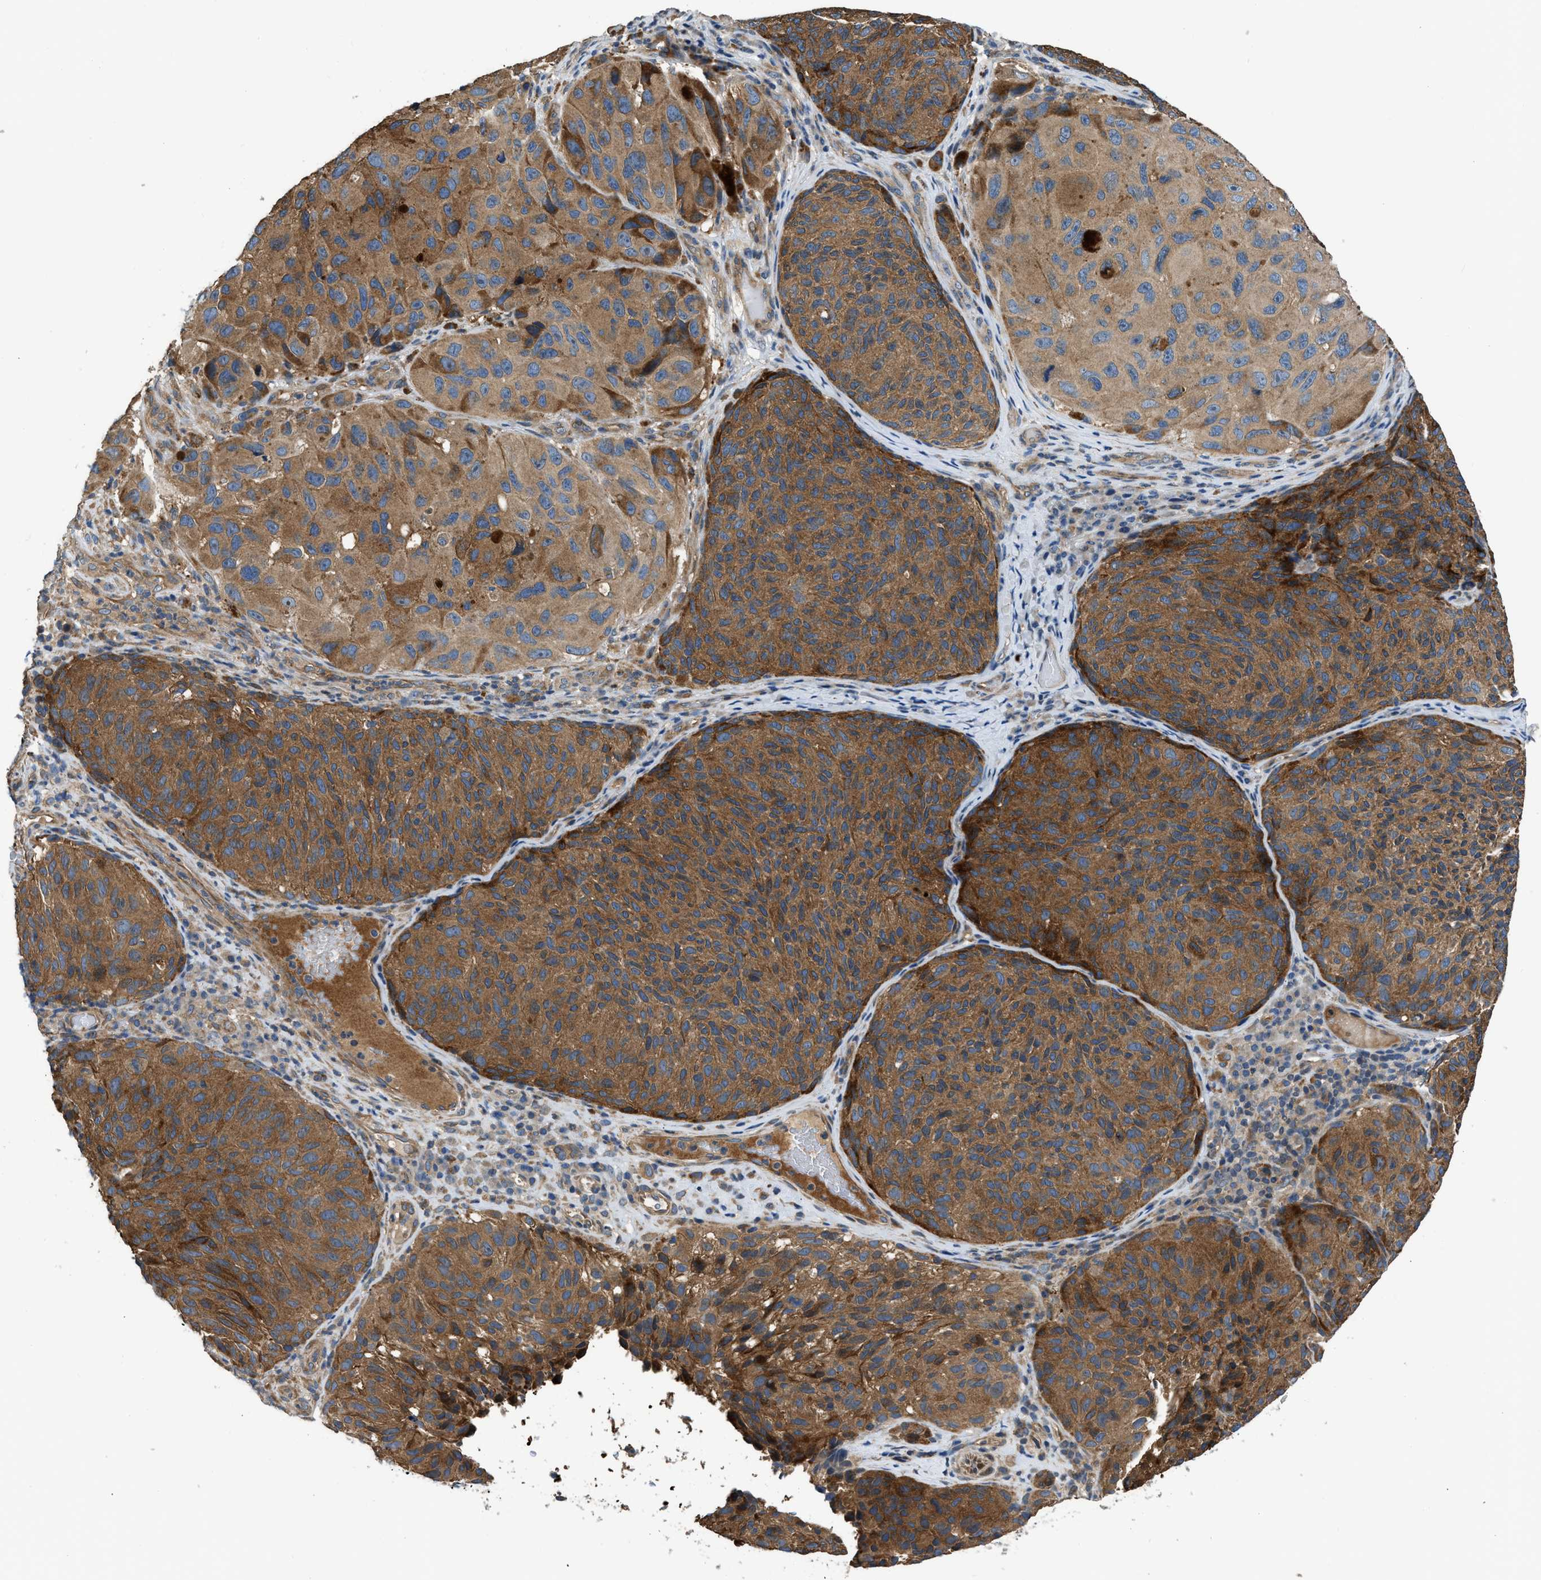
{"staining": {"intensity": "strong", "quantity": ">75%", "location": "cytoplasmic/membranous"}, "tissue": "melanoma", "cell_type": "Tumor cells", "image_type": "cancer", "snomed": [{"axis": "morphology", "description": "Malignant melanoma, NOS"}, {"axis": "topography", "description": "Skin"}], "caption": "A high-resolution micrograph shows immunohistochemistry (IHC) staining of melanoma, which reveals strong cytoplasmic/membranous positivity in approximately >75% of tumor cells. Immunohistochemistry (ihc) stains the protein in brown and the nuclei are stained blue.", "gene": "IL3RA", "patient": {"sex": "female", "age": 73}}